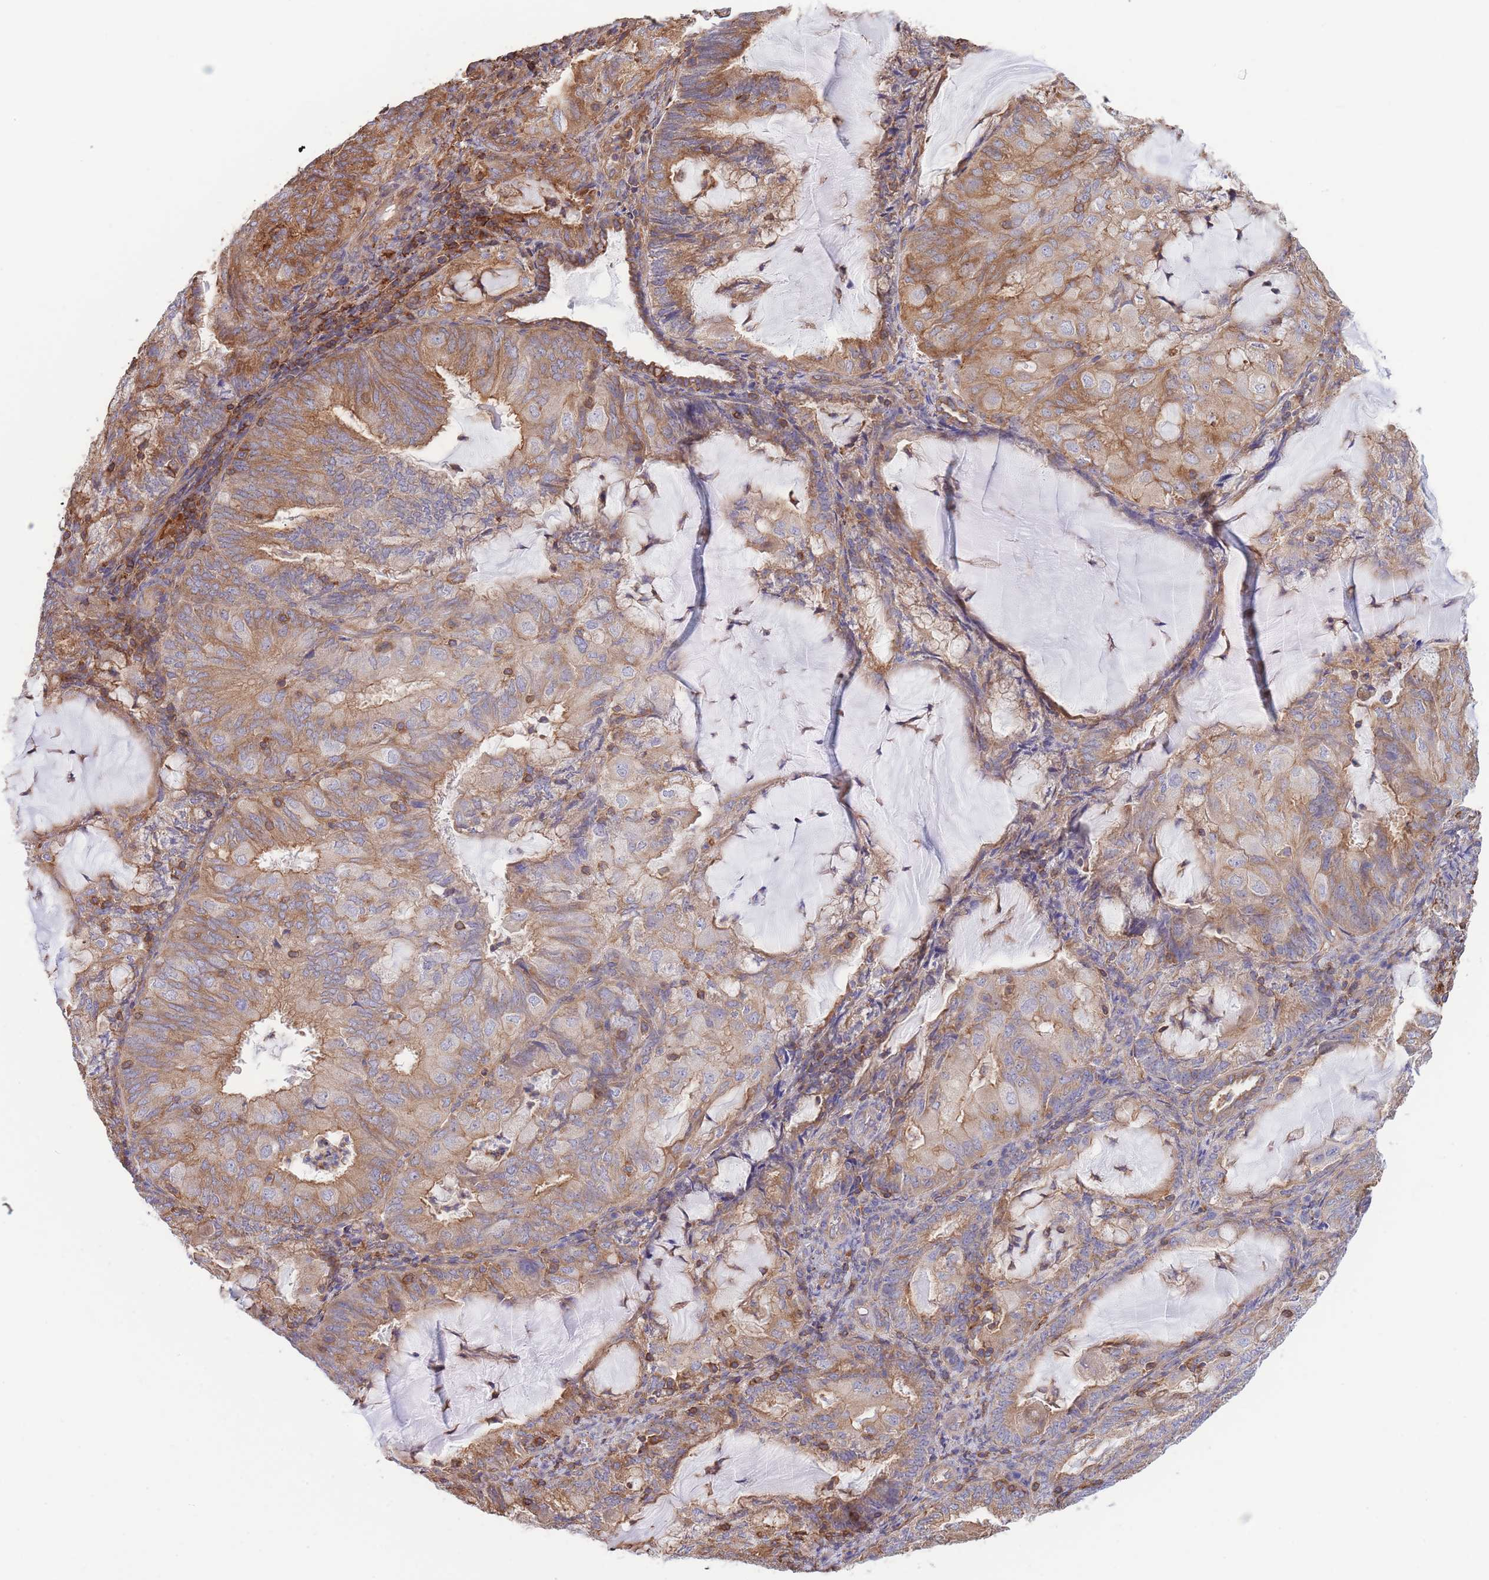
{"staining": {"intensity": "moderate", "quantity": ">75%", "location": "cytoplasmic/membranous"}, "tissue": "endometrial cancer", "cell_type": "Tumor cells", "image_type": "cancer", "snomed": [{"axis": "morphology", "description": "Adenocarcinoma, NOS"}, {"axis": "topography", "description": "Endometrium"}], "caption": "Protein analysis of endometrial adenocarcinoma tissue exhibits moderate cytoplasmic/membranous expression in about >75% of tumor cells.", "gene": "LRRN4CL", "patient": {"sex": "female", "age": 81}}